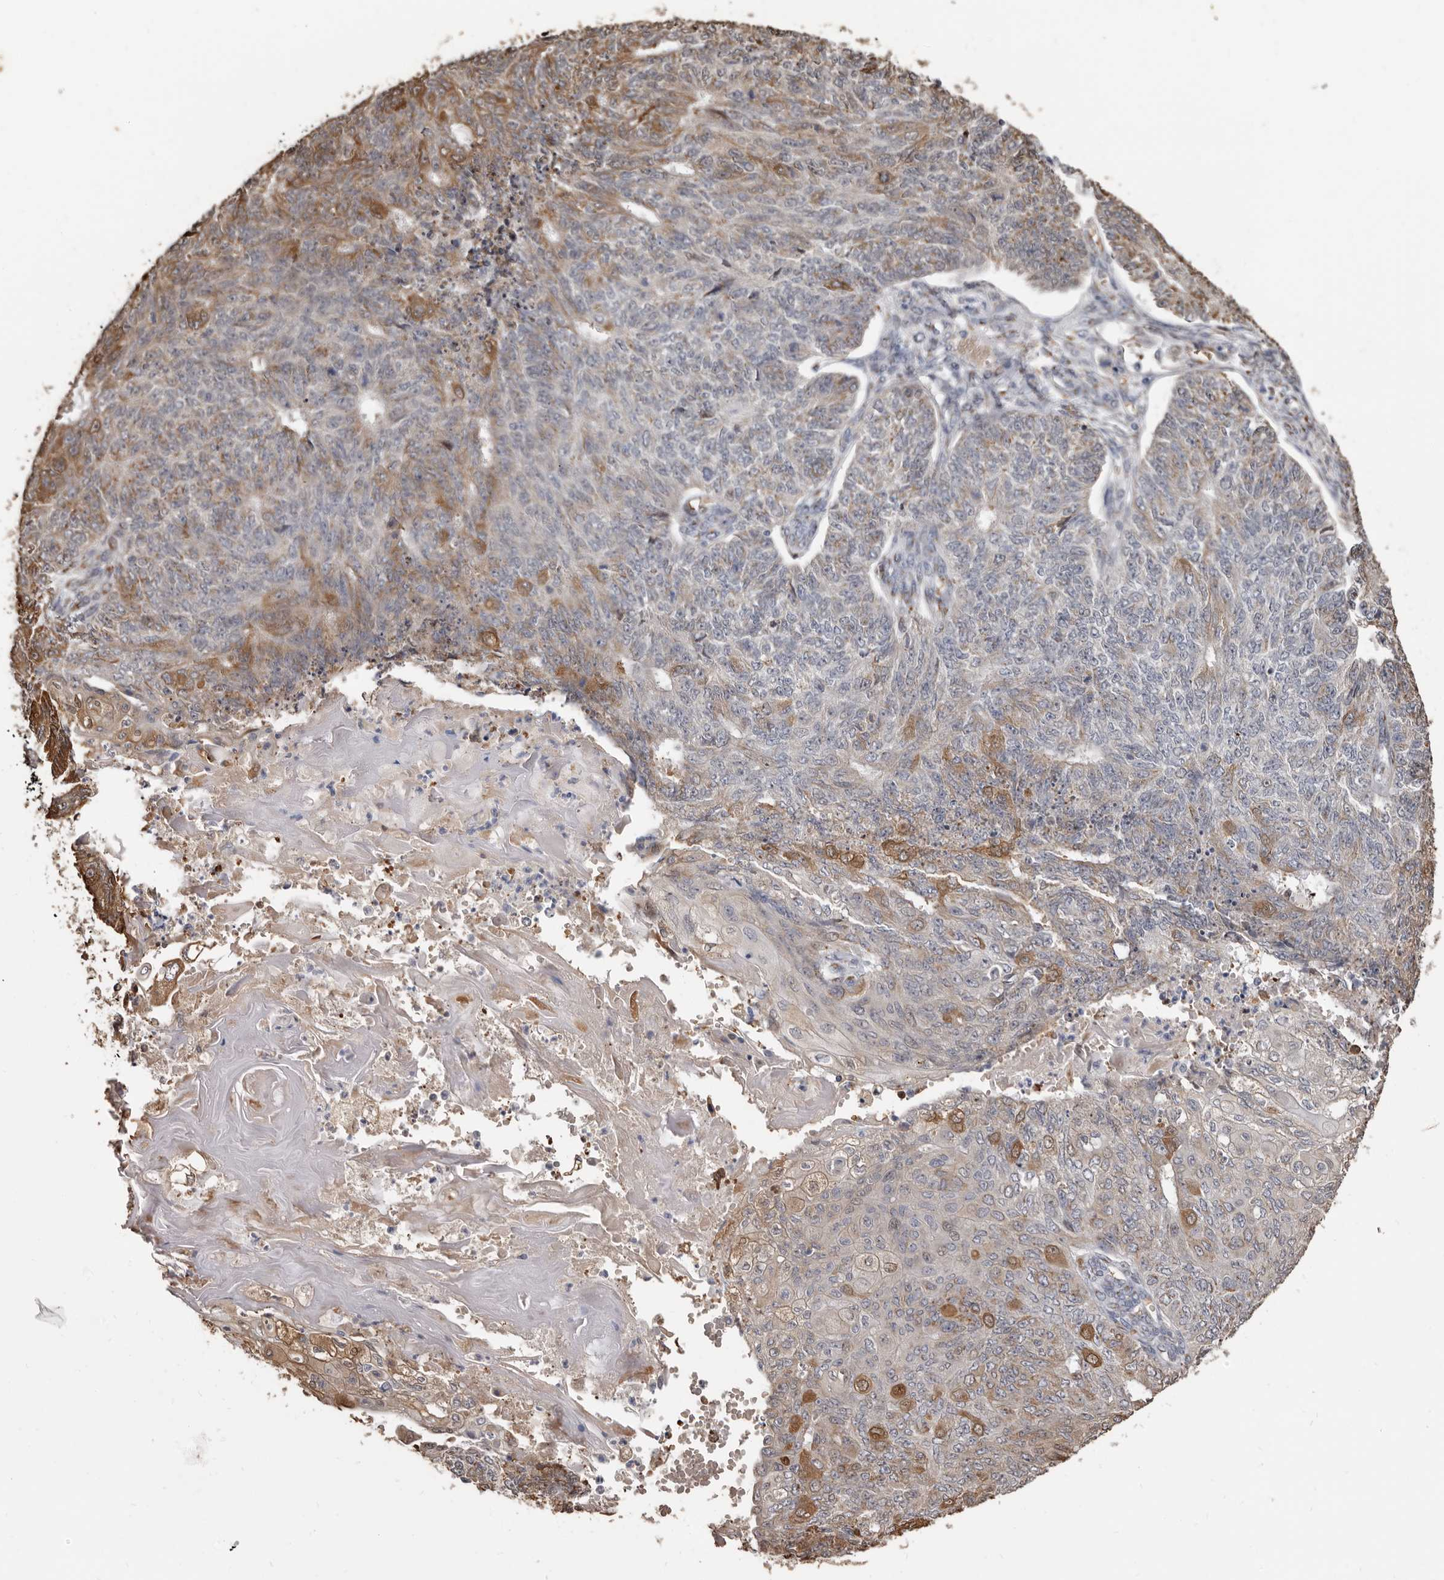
{"staining": {"intensity": "moderate", "quantity": "<25%", "location": "cytoplasmic/membranous"}, "tissue": "endometrial cancer", "cell_type": "Tumor cells", "image_type": "cancer", "snomed": [{"axis": "morphology", "description": "Adenocarcinoma, NOS"}, {"axis": "topography", "description": "Endometrium"}], "caption": "Moderate cytoplasmic/membranous staining for a protein is present in approximately <25% of tumor cells of endometrial cancer (adenocarcinoma) using IHC.", "gene": "ENTREP1", "patient": {"sex": "female", "age": 32}}